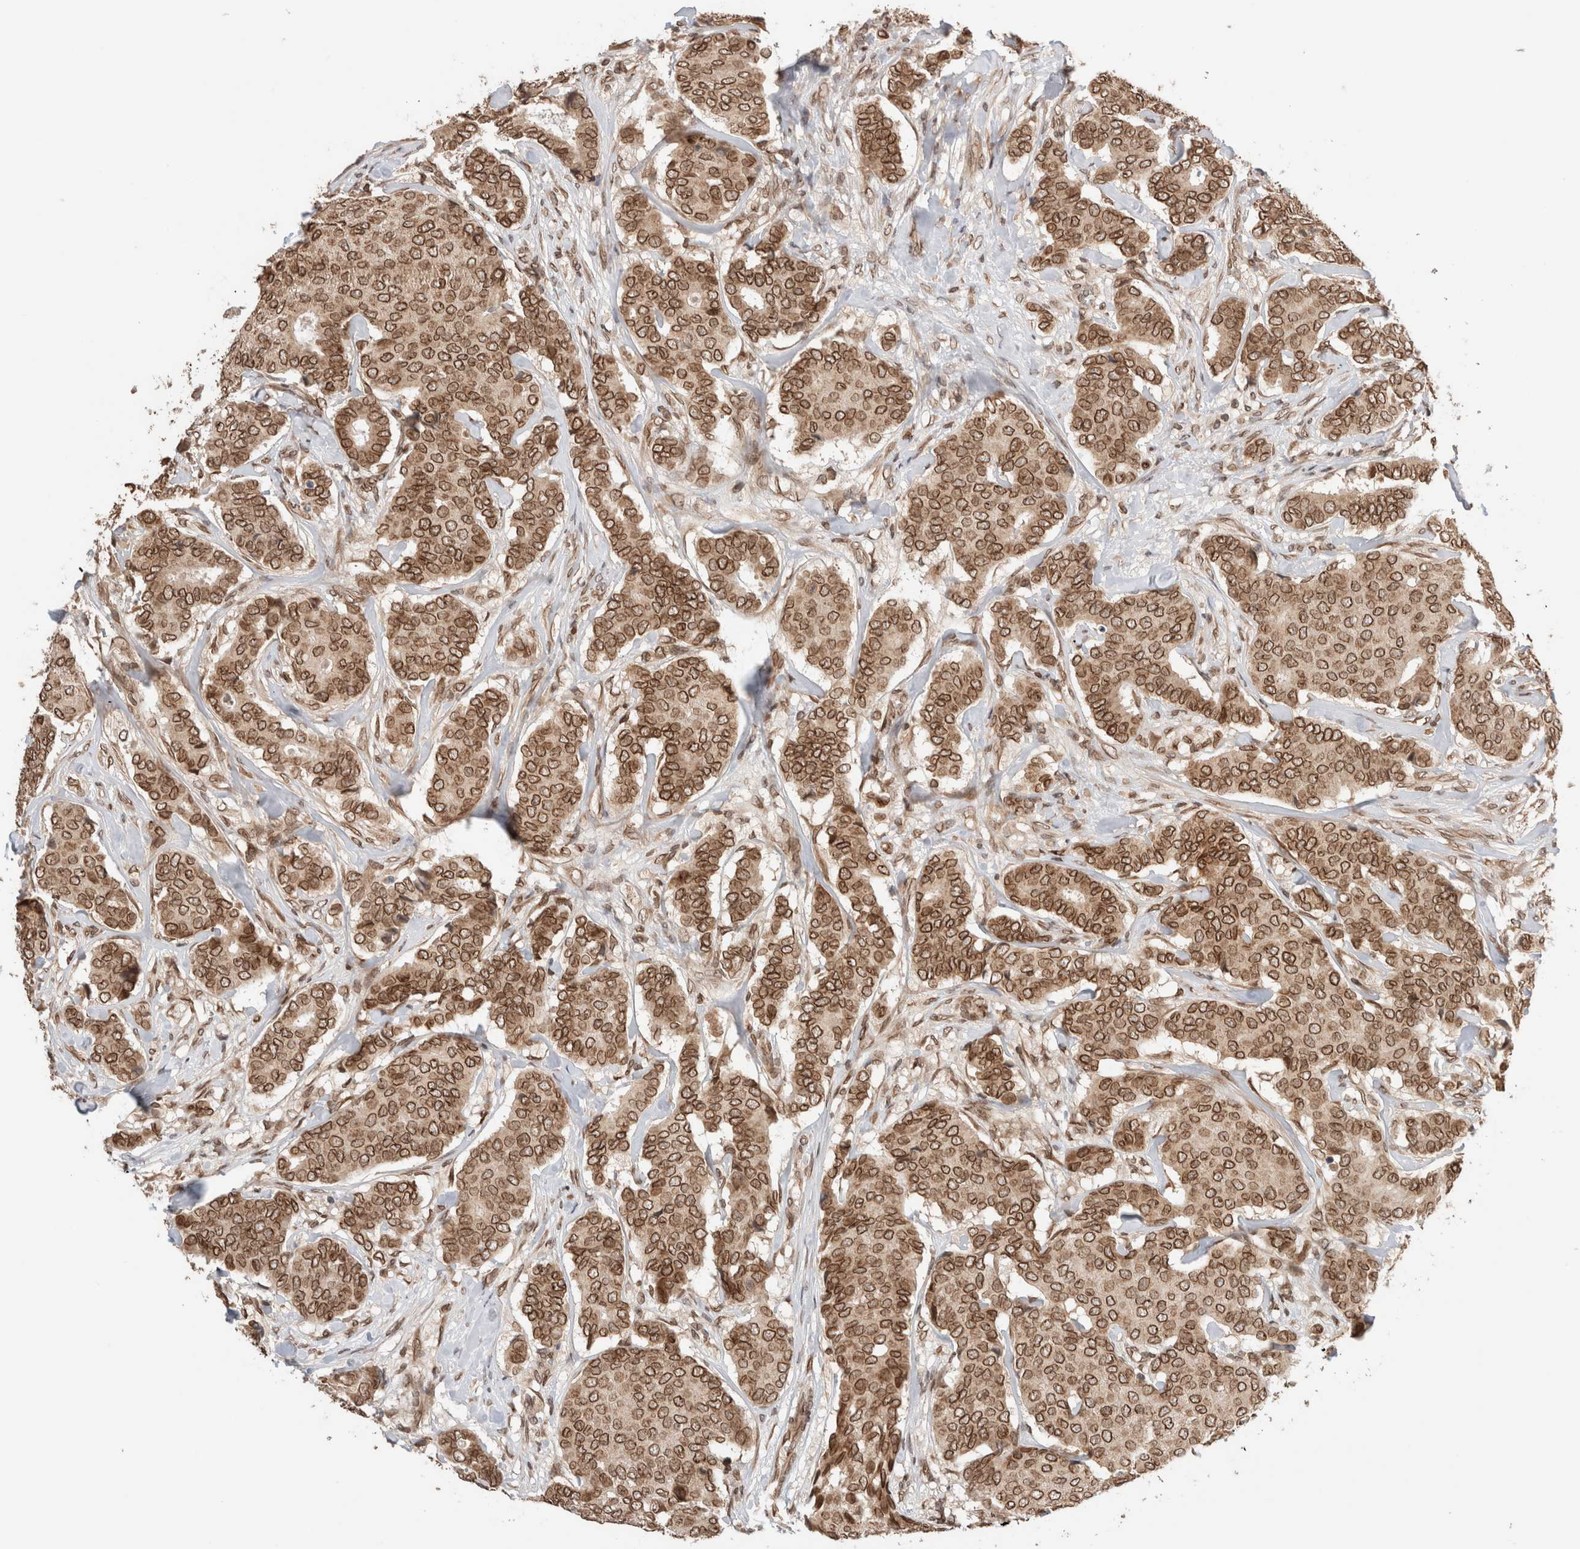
{"staining": {"intensity": "strong", "quantity": ">75%", "location": "cytoplasmic/membranous,nuclear"}, "tissue": "breast cancer", "cell_type": "Tumor cells", "image_type": "cancer", "snomed": [{"axis": "morphology", "description": "Duct carcinoma"}, {"axis": "topography", "description": "Breast"}], "caption": "The image exhibits a brown stain indicating the presence of a protein in the cytoplasmic/membranous and nuclear of tumor cells in breast intraductal carcinoma. (IHC, brightfield microscopy, high magnification).", "gene": "TPR", "patient": {"sex": "female", "age": 75}}